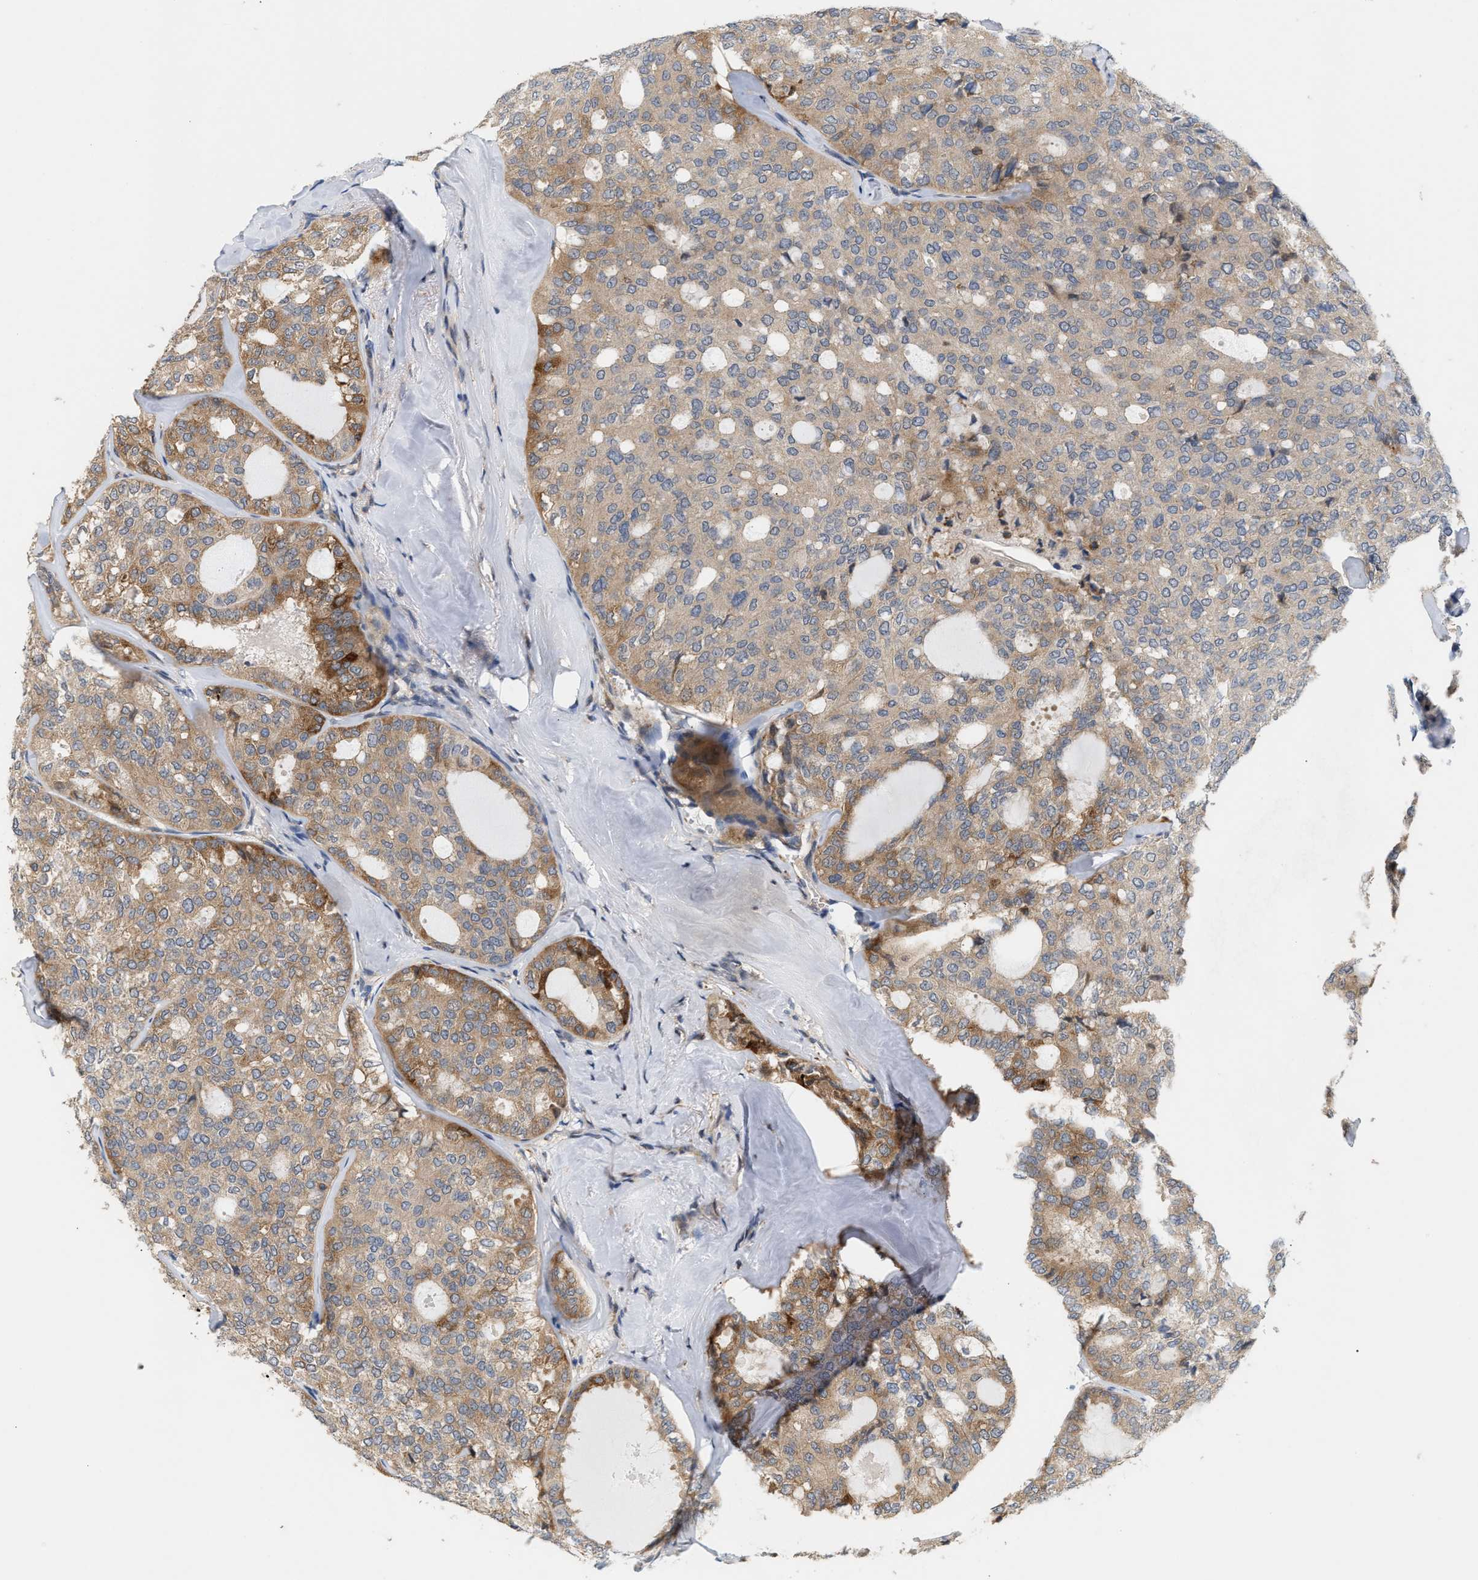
{"staining": {"intensity": "moderate", "quantity": ">75%", "location": "cytoplasmic/membranous"}, "tissue": "thyroid cancer", "cell_type": "Tumor cells", "image_type": "cancer", "snomed": [{"axis": "morphology", "description": "Follicular adenoma carcinoma, NOS"}, {"axis": "topography", "description": "Thyroid gland"}], "caption": "DAB (3,3'-diaminobenzidine) immunohistochemical staining of thyroid cancer (follicular adenoma carcinoma) displays moderate cytoplasmic/membranous protein positivity in about >75% of tumor cells.", "gene": "DBNL", "patient": {"sex": "male", "age": 75}}